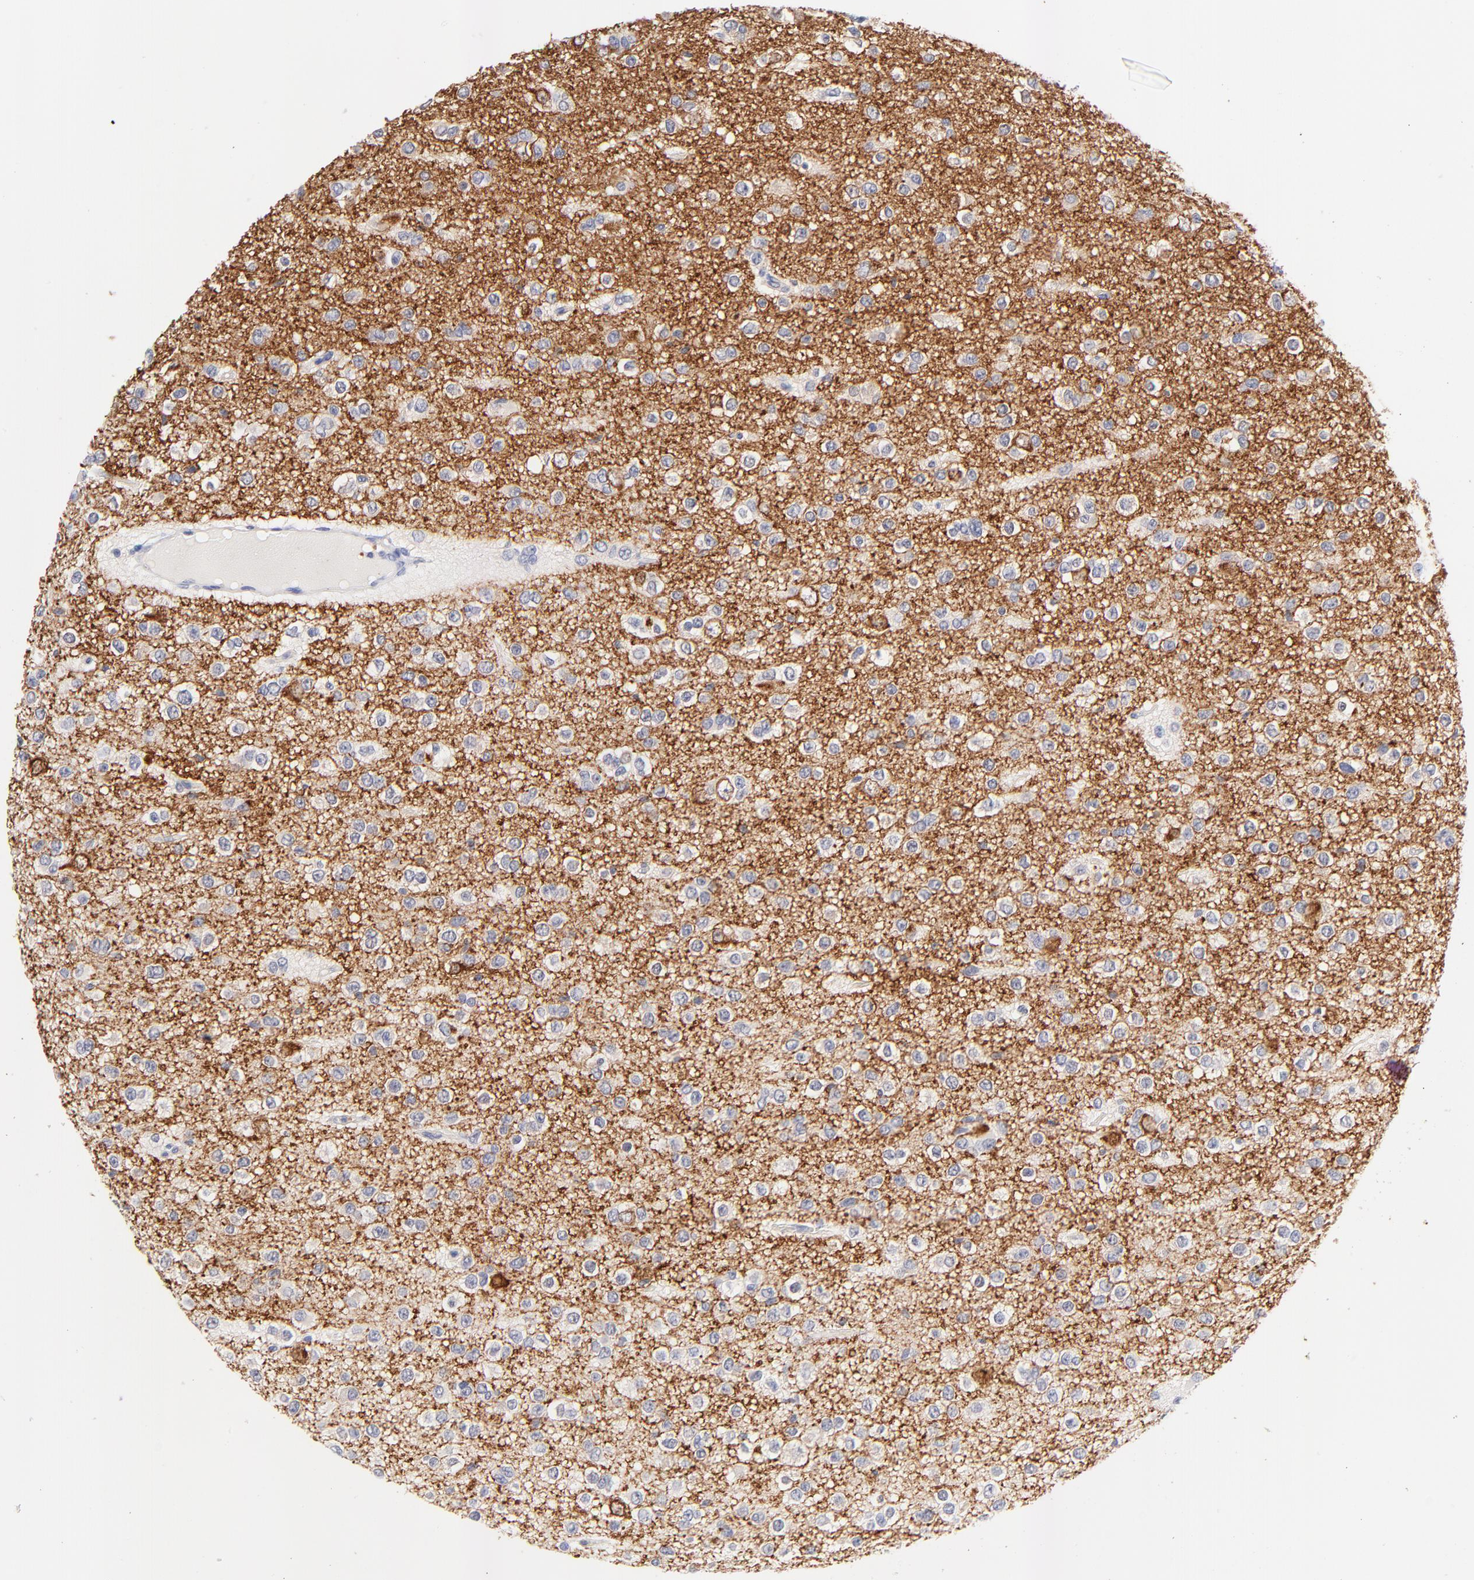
{"staining": {"intensity": "negative", "quantity": "none", "location": "none"}, "tissue": "glioma", "cell_type": "Tumor cells", "image_type": "cancer", "snomed": [{"axis": "morphology", "description": "Glioma, malignant, Low grade"}, {"axis": "topography", "description": "Brain"}], "caption": "Immunohistochemical staining of malignant low-grade glioma reveals no significant staining in tumor cells. The staining is performed using DAB (3,3'-diaminobenzidine) brown chromogen with nuclei counter-stained in using hematoxylin.", "gene": "FAM117B", "patient": {"sex": "male", "age": 42}}